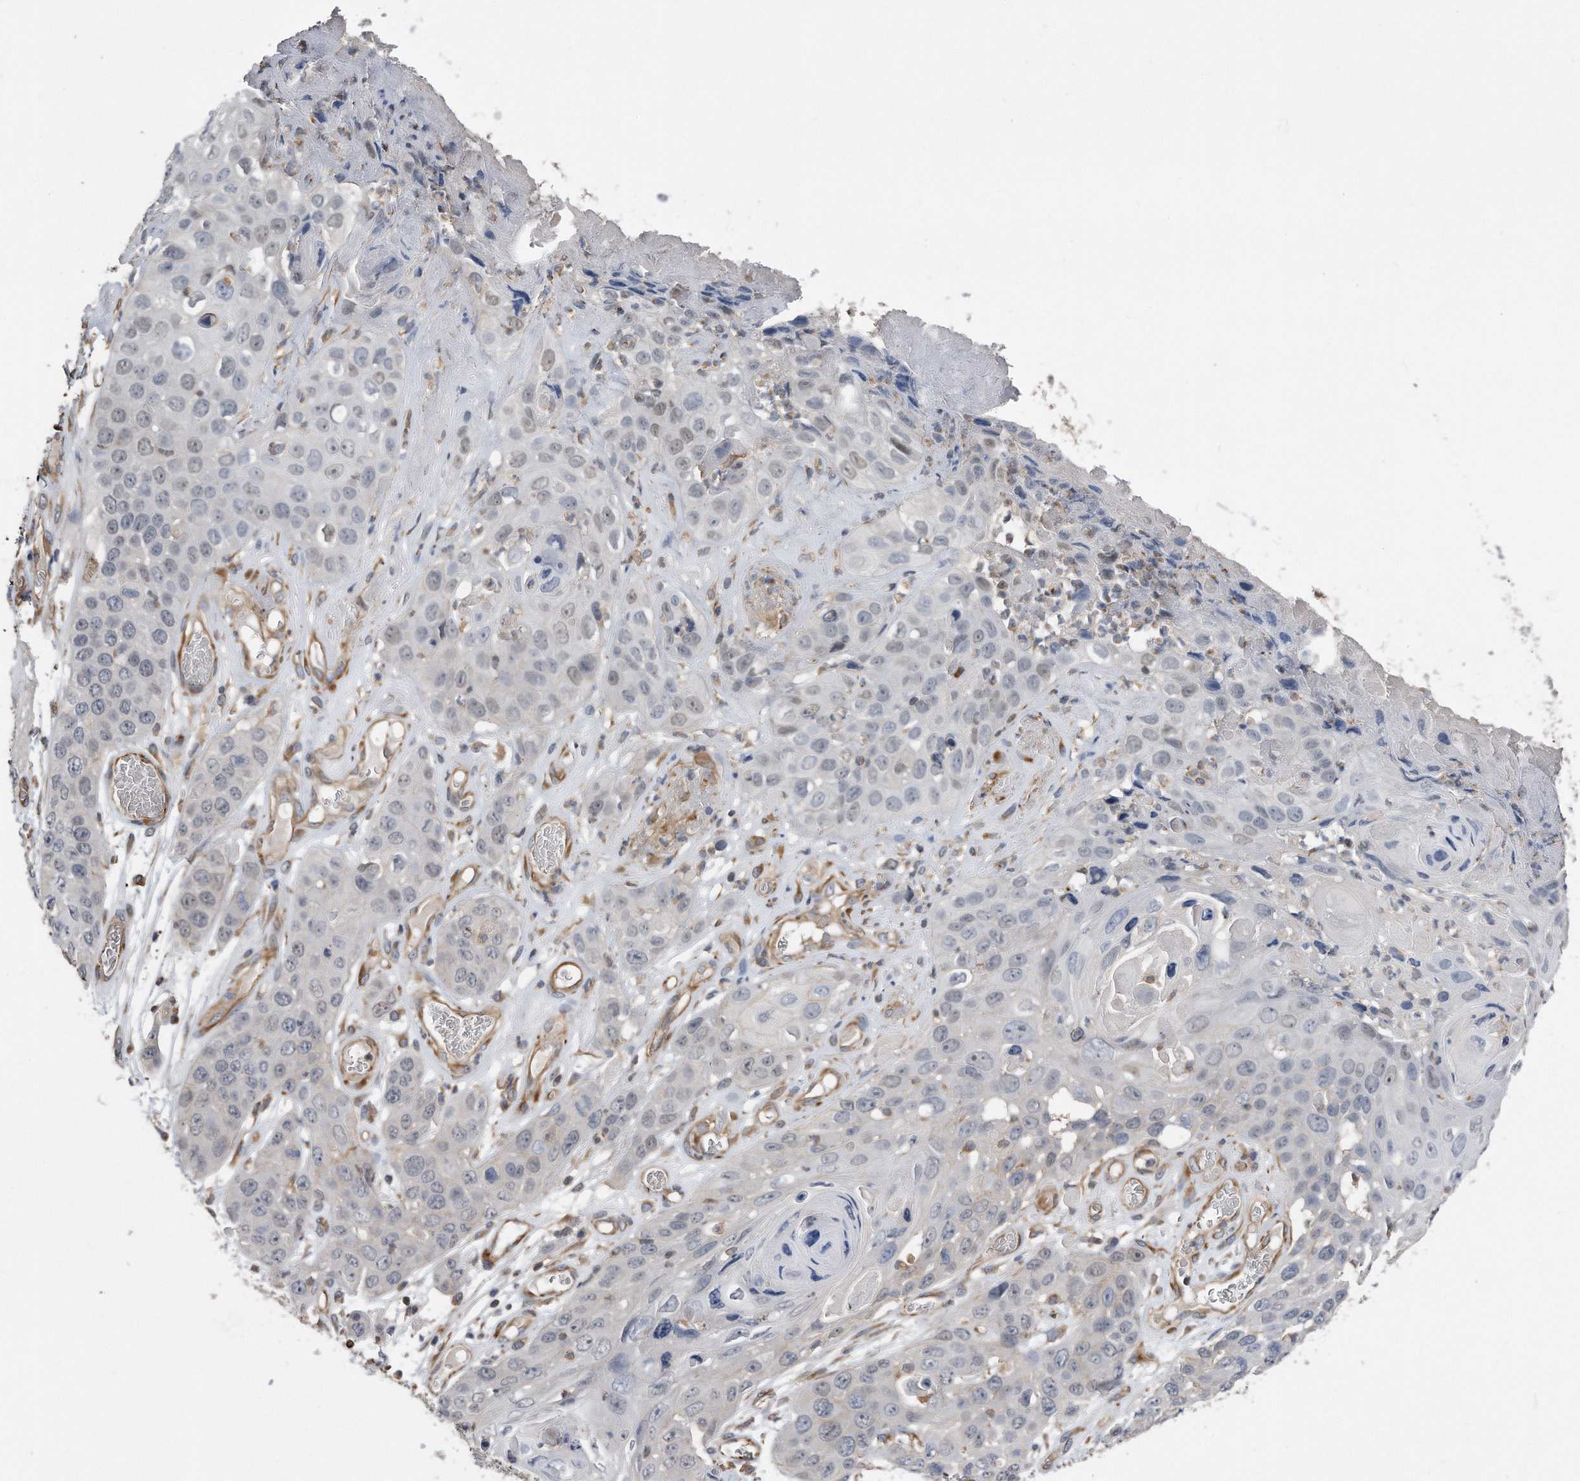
{"staining": {"intensity": "negative", "quantity": "none", "location": "none"}, "tissue": "skin cancer", "cell_type": "Tumor cells", "image_type": "cancer", "snomed": [{"axis": "morphology", "description": "Squamous cell carcinoma, NOS"}, {"axis": "topography", "description": "Skin"}], "caption": "DAB (3,3'-diaminobenzidine) immunohistochemical staining of human squamous cell carcinoma (skin) exhibits no significant expression in tumor cells.", "gene": "GPC1", "patient": {"sex": "male", "age": 55}}